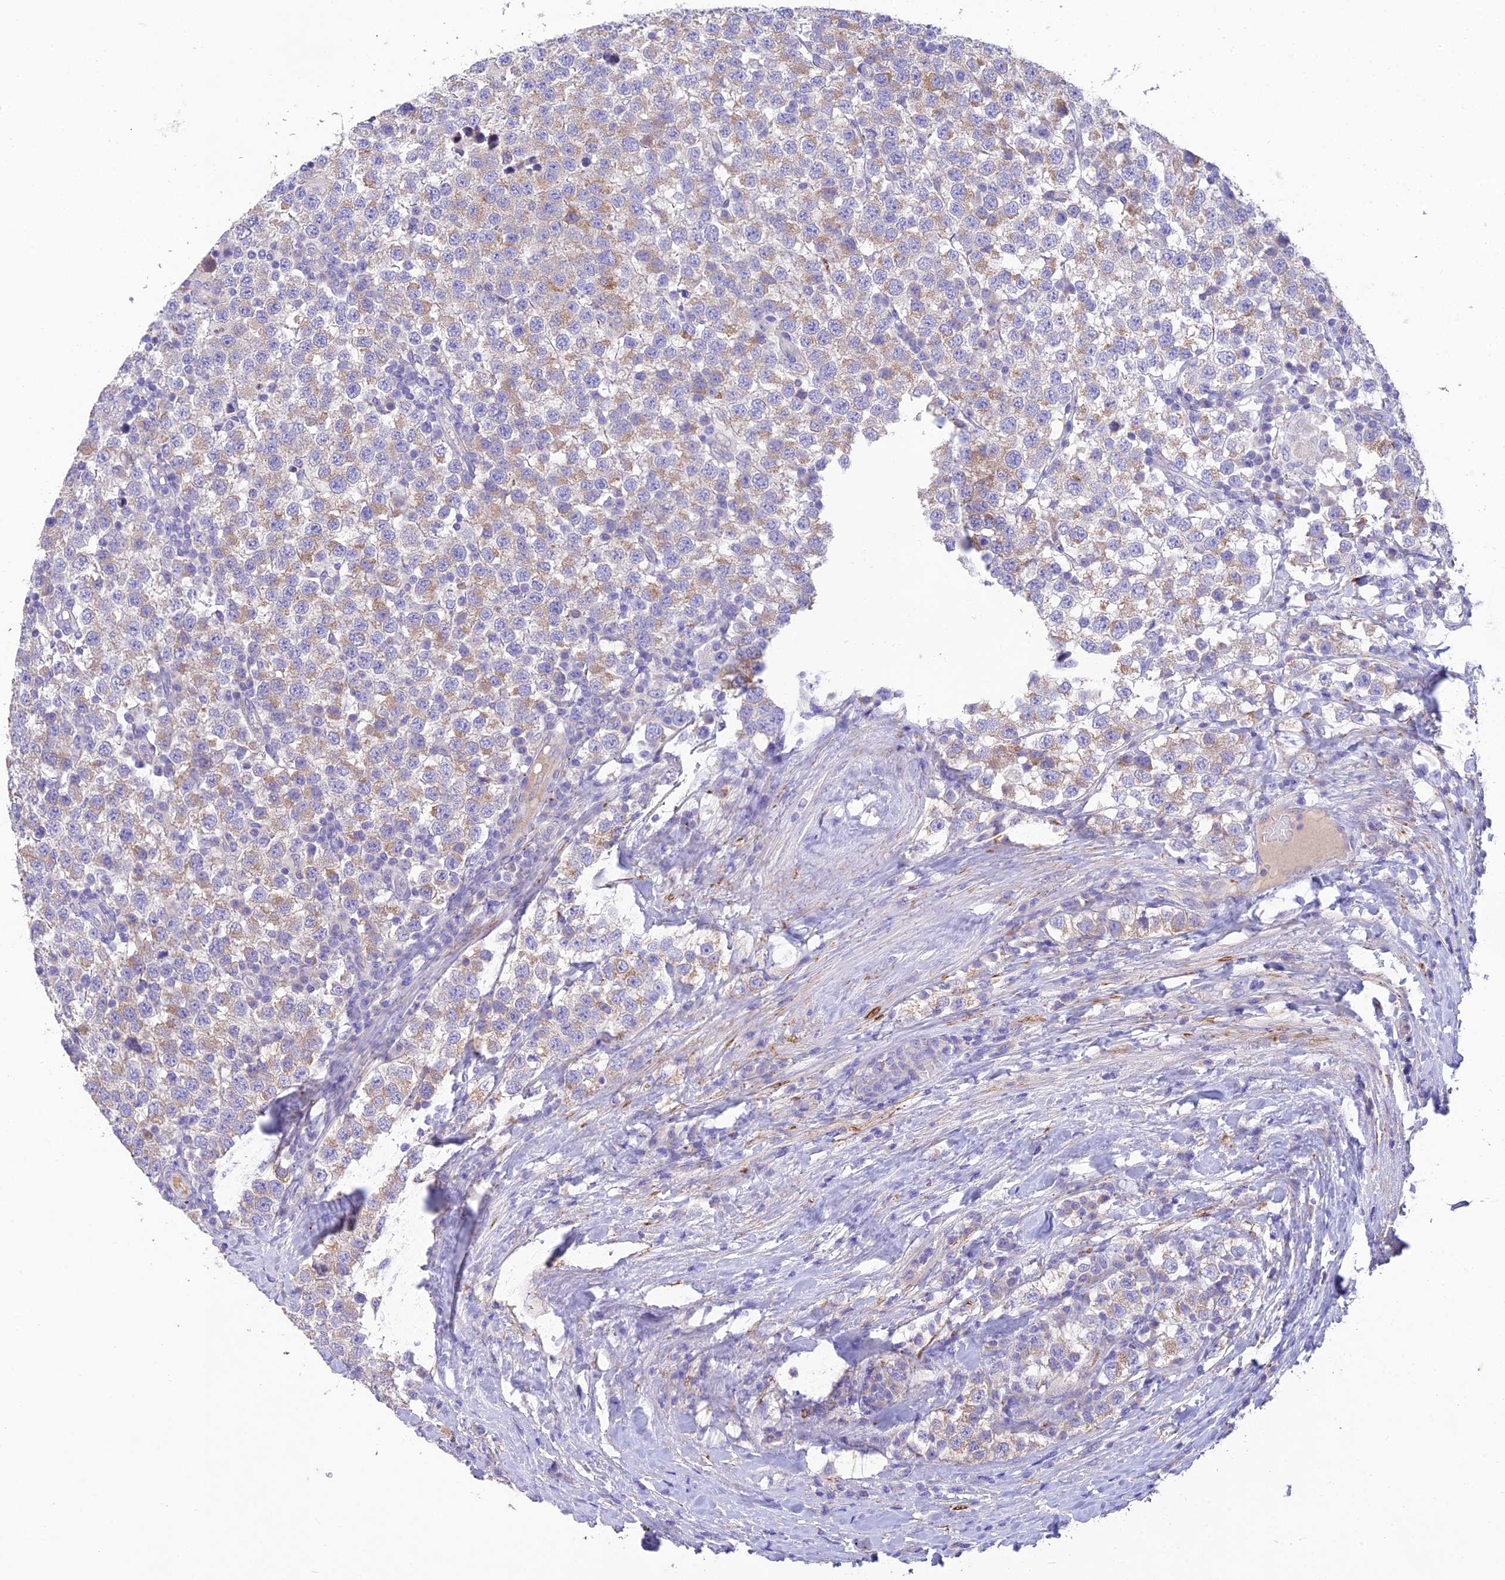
{"staining": {"intensity": "weak", "quantity": "25%-75%", "location": "cytoplasmic/membranous"}, "tissue": "testis cancer", "cell_type": "Tumor cells", "image_type": "cancer", "snomed": [{"axis": "morphology", "description": "Seminoma, NOS"}, {"axis": "topography", "description": "Testis"}], "caption": "High-magnification brightfield microscopy of testis seminoma stained with DAB (brown) and counterstained with hematoxylin (blue). tumor cells exhibit weak cytoplasmic/membranous positivity is identified in approximately25%-75% of cells.", "gene": "HSD17B2", "patient": {"sex": "male", "age": 34}}